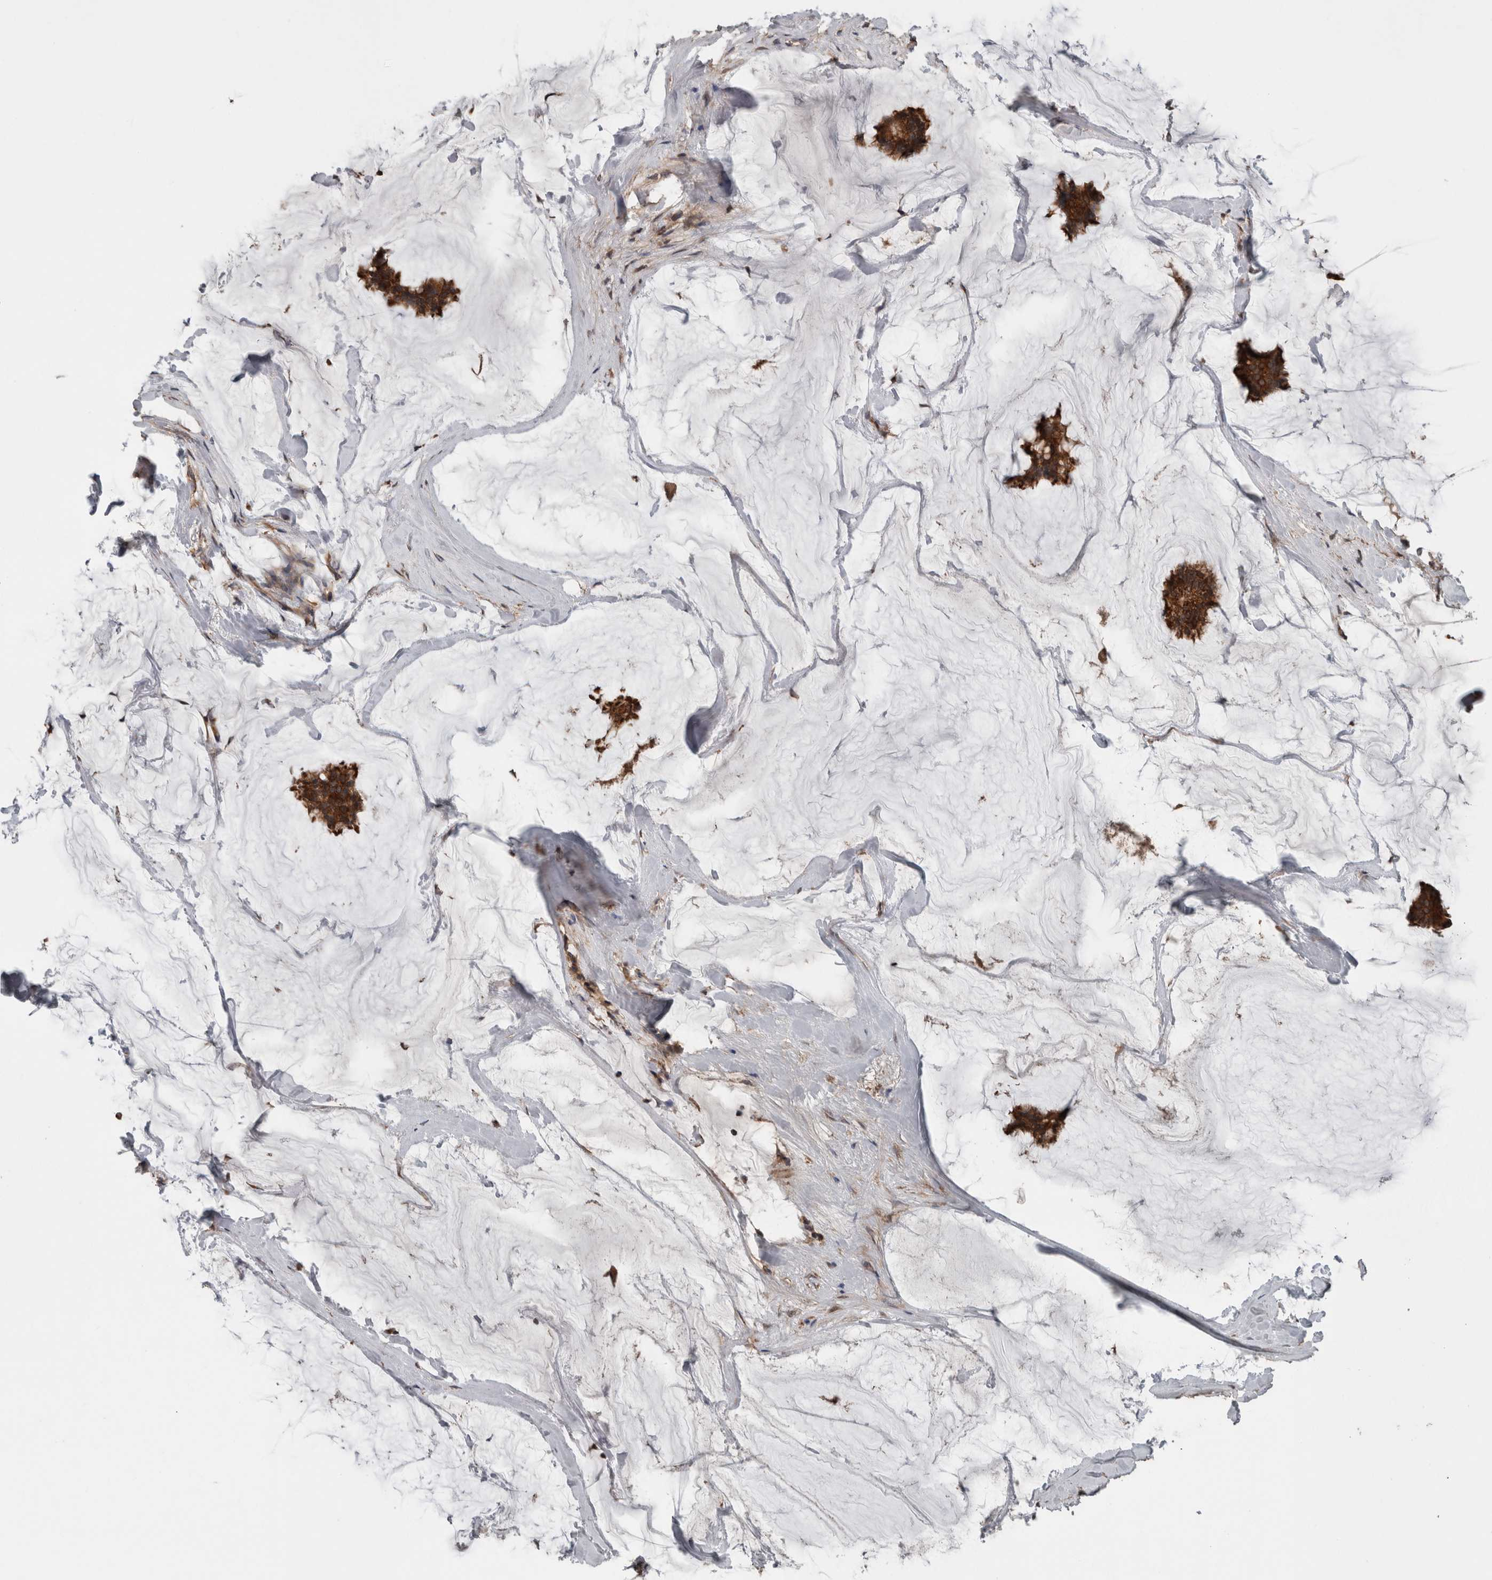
{"staining": {"intensity": "strong", "quantity": ">75%", "location": "cytoplasmic/membranous"}, "tissue": "breast cancer", "cell_type": "Tumor cells", "image_type": "cancer", "snomed": [{"axis": "morphology", "description": "Duct carcinoma"}, {"axis": "topography", "description": "Breast"}], "caption": "Invasive ductal carcinoma (breast) stained with a protein marker demonstrates strong staining in tumor cells.", "gene": "RIOK3", "patient": {"sex": "female", "age": 93}}